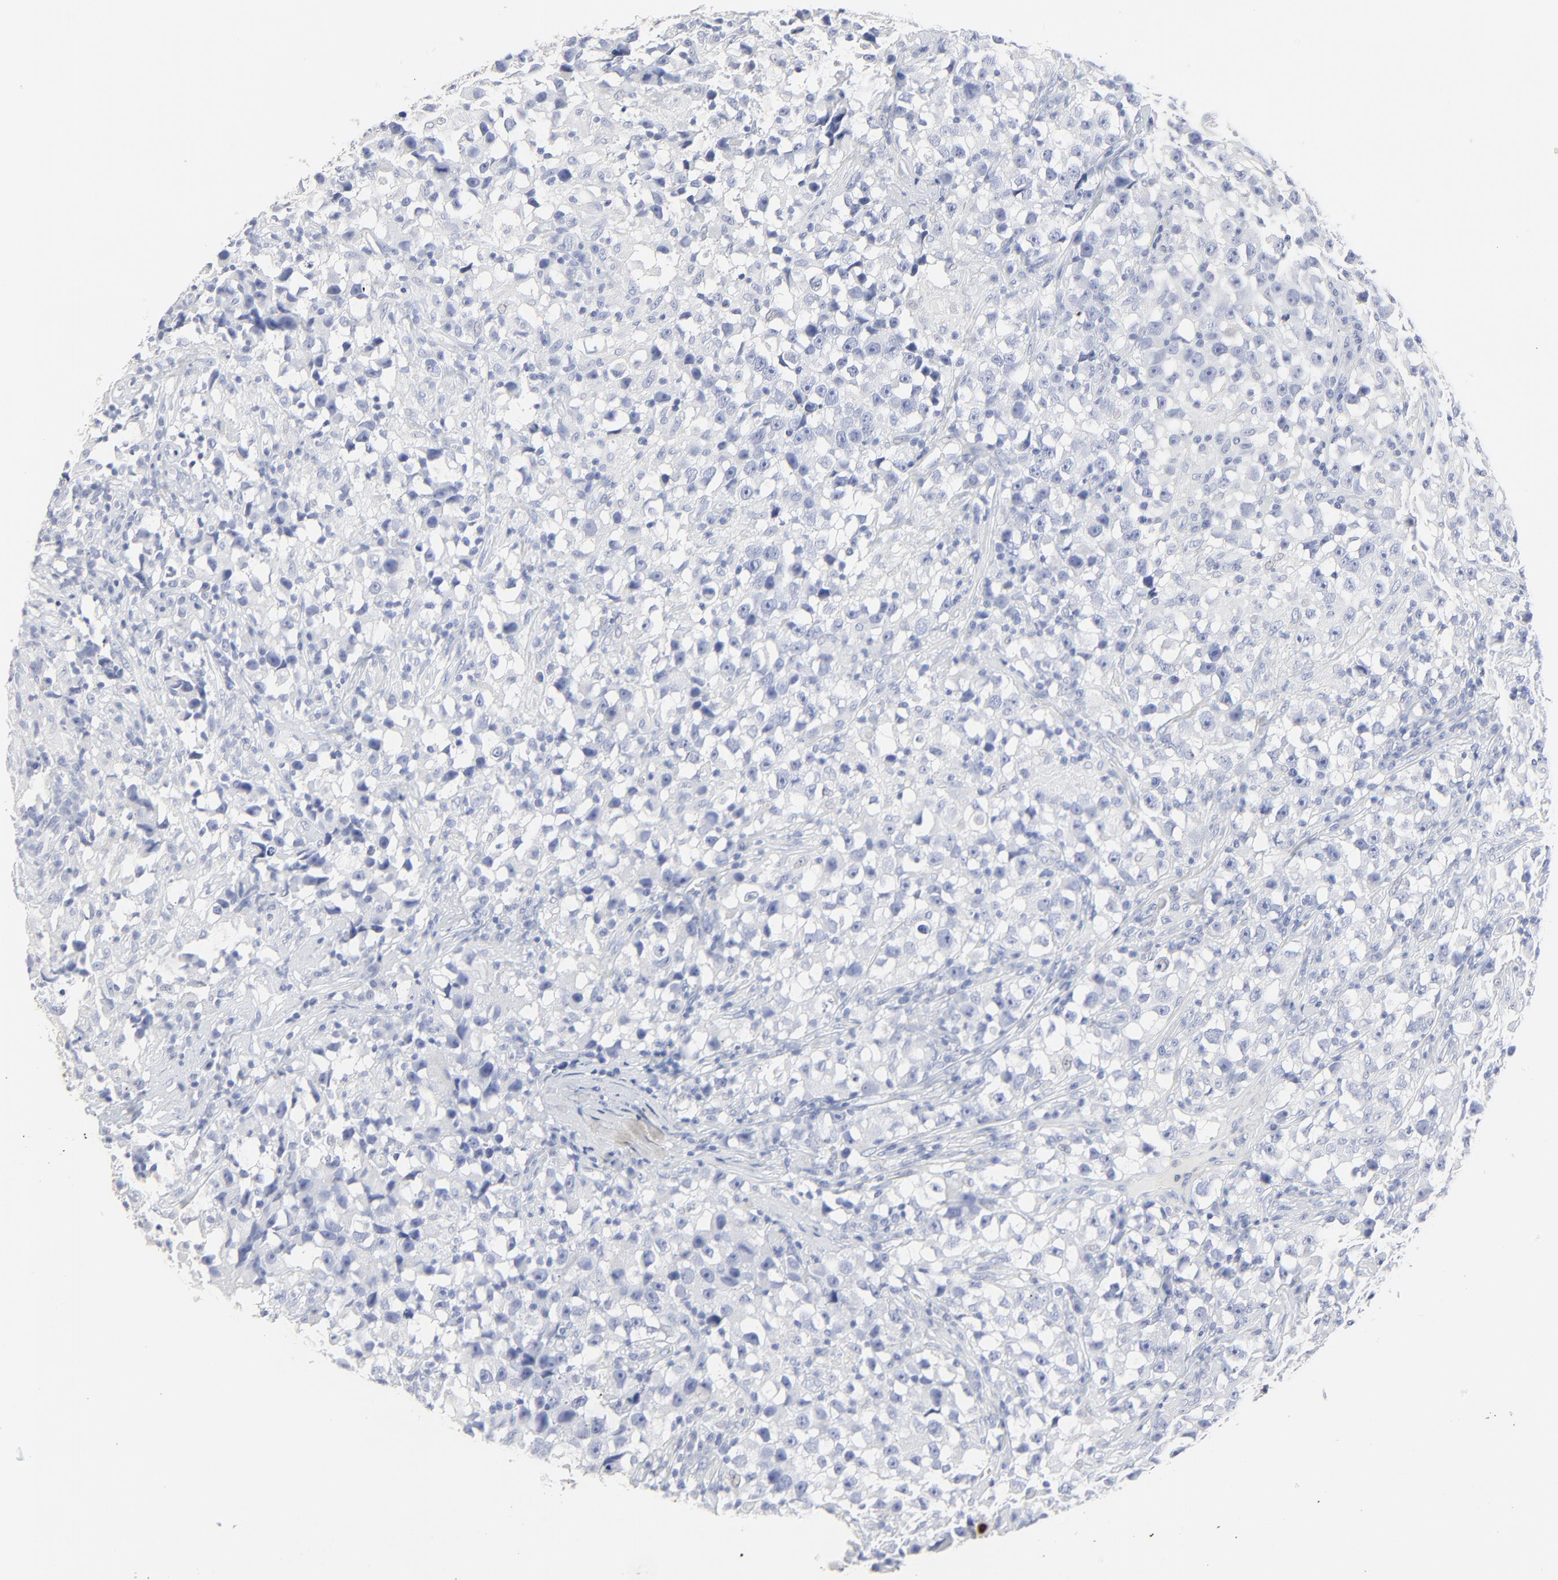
{"staining": {"intensity": "negative", "quantity": "none", "location": "none"}, "tissue": "testis cancer", "cell_type": "Tumor cells", "image_type": "cancer", "snomed": [{"axis": "morphology", "description": "Seminoma, NOS"}, {"axis": "topography", "description": "Testis"}], "caption": "Tumor cells show no significant protein staining in testis cancer.", "gene": "LCN2", "patient": {"sex": "male", "age": 33}}